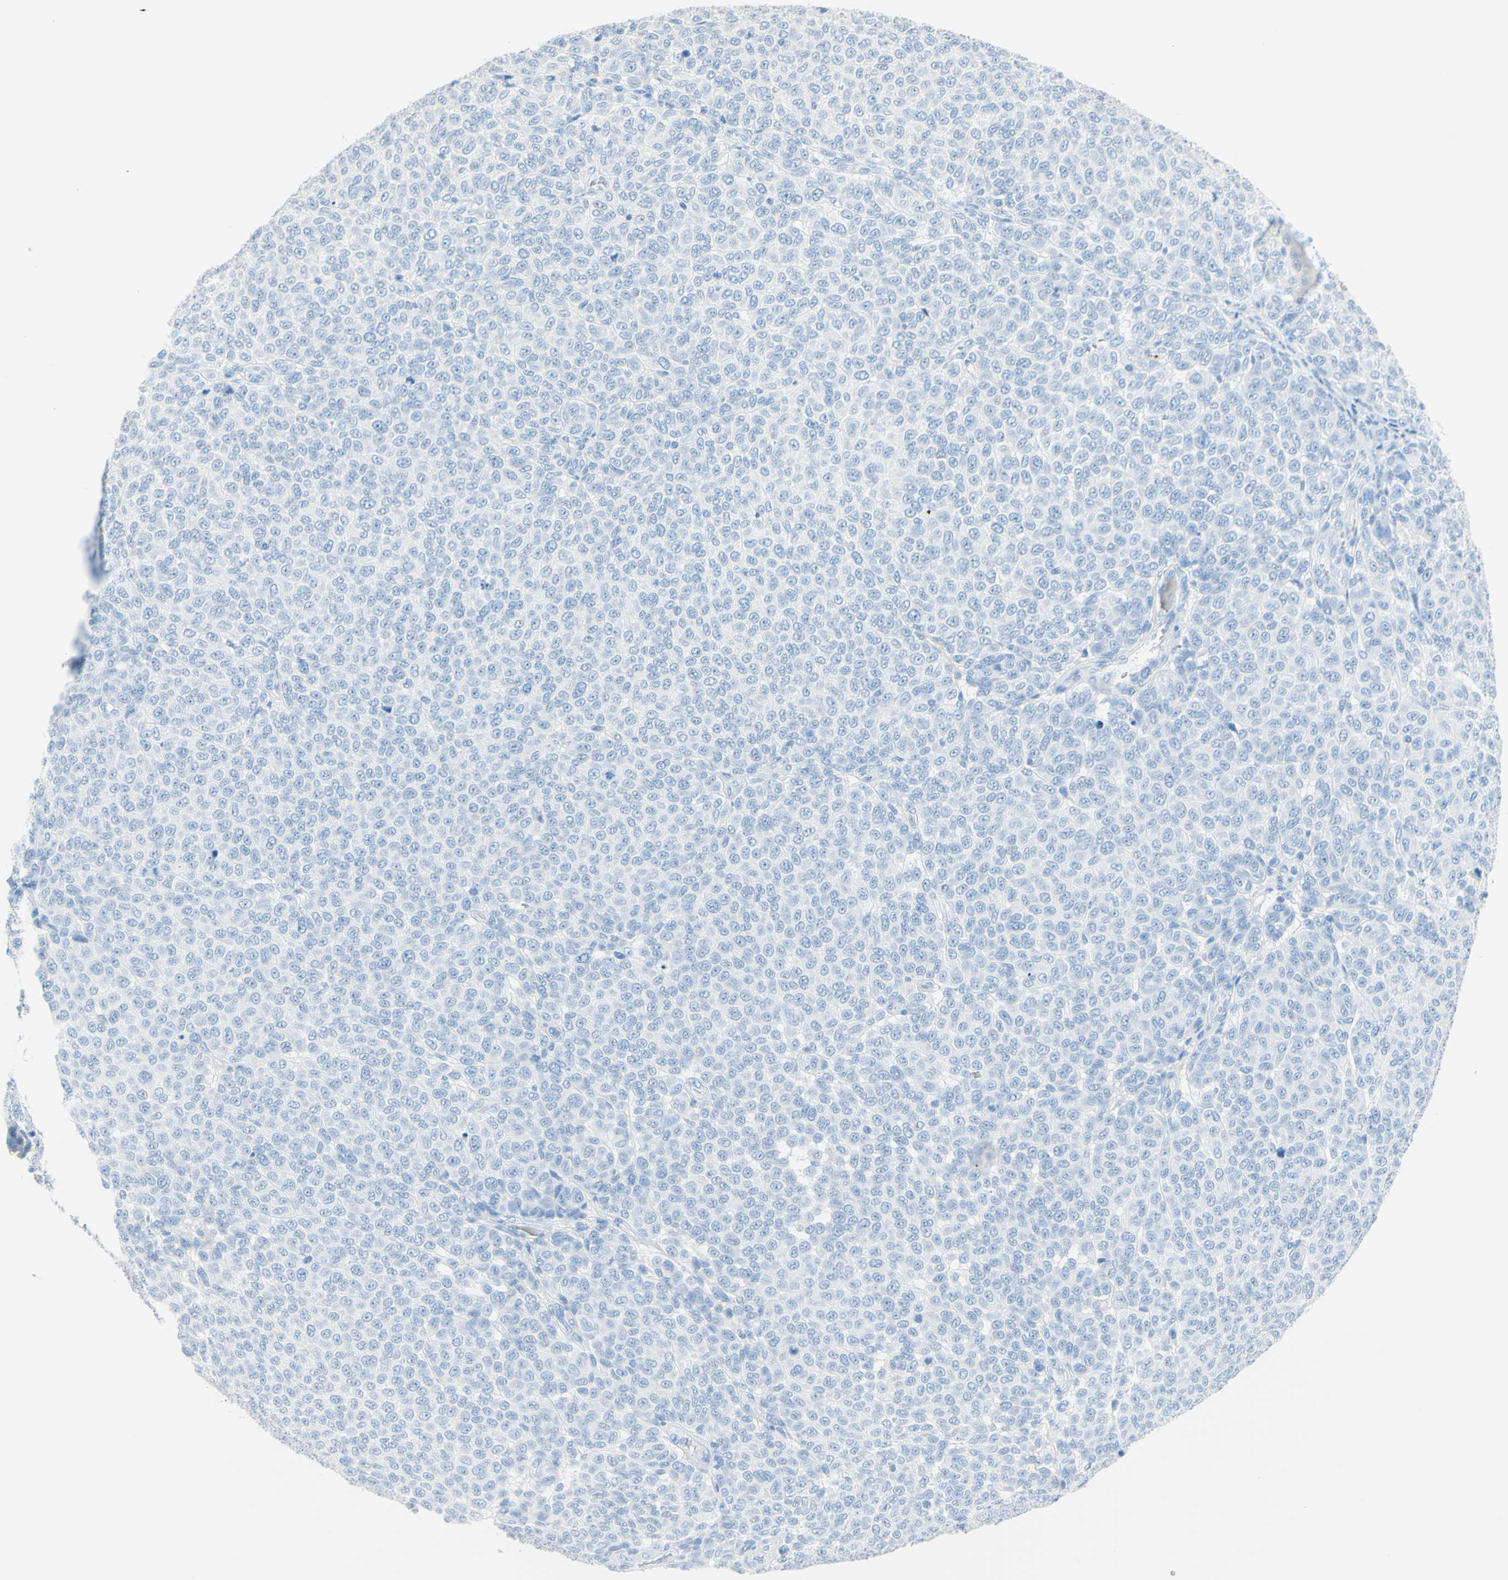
{"staining": {"intensity": "negative", "quantity": "none", "location": "none"}, "tissue": "melanoma", "cell_type": "Tumor cells", "image_type": "cancer", "snomed": [{"axis": "morphology", "description": "Malignant melanoma, NOS"}, {"axis": "topography", "description": "Skin"}], "caption": "Tumor cells are negative for brown protein staining in melanoma.", "gene": "IL6ST", "patient": {"sex": "male", "age": 59}}